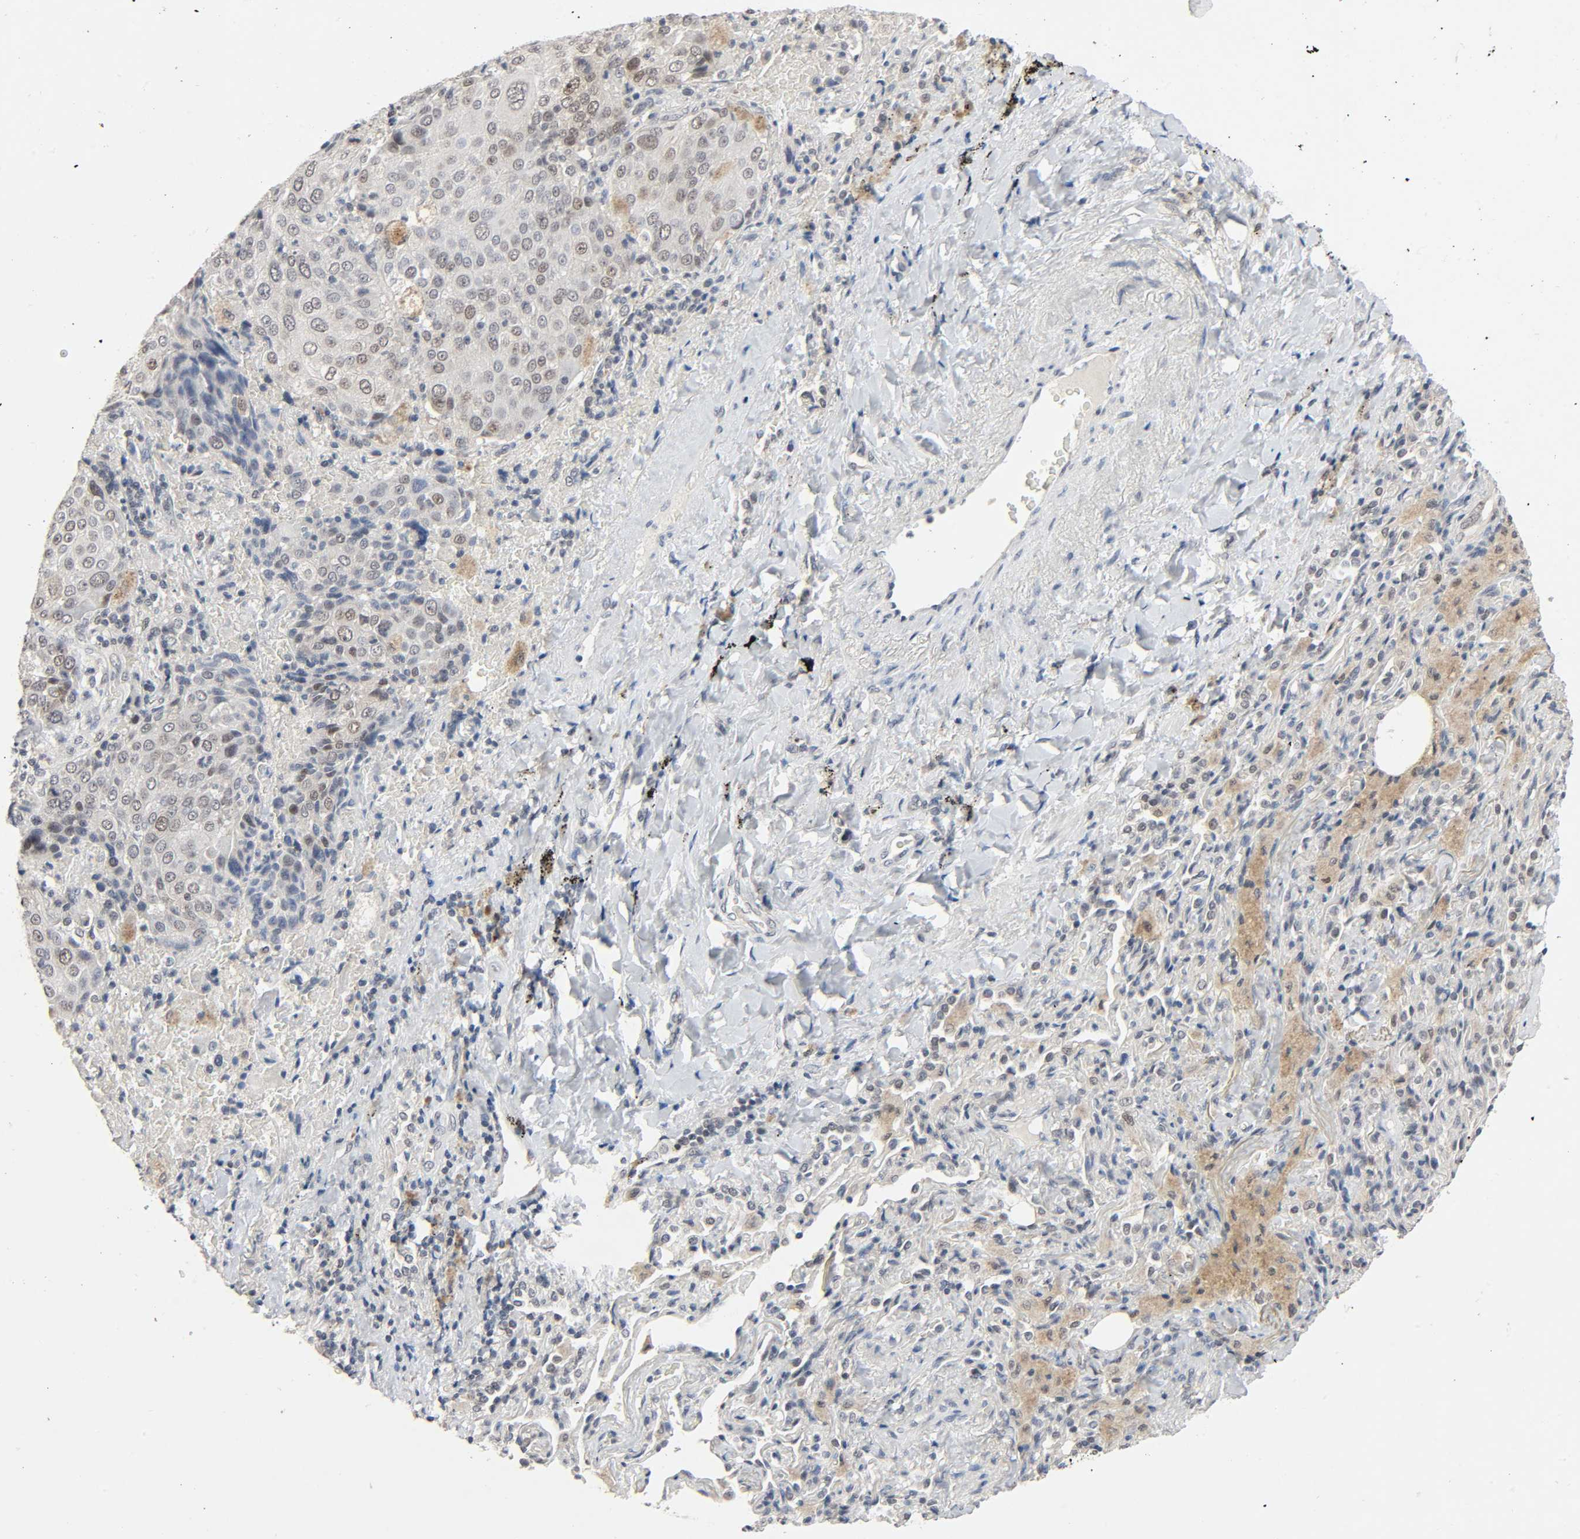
{"staining": {"intensity": "weak", "quantity": "<25%", "location": "nuclear"}, "tissue": "lung cancer", "cell_type": "Tumor cells", "image_type": "cancer", "snomed": [{"axis": "morphology", "description": "Squamous cell carcinoma, NOS"}, {"axis": "topography", "description": "Lung"}], "caption": "Immunohistochemistry (IHC) micrograph of human lung squamous cell carcinoma stained for a protein (brown), which reveals no staining in tumor cells. (DAB IHC, high magnification).", "gene": "MAPKAPK5", "patient": {"sex": "male", "age": 54}}